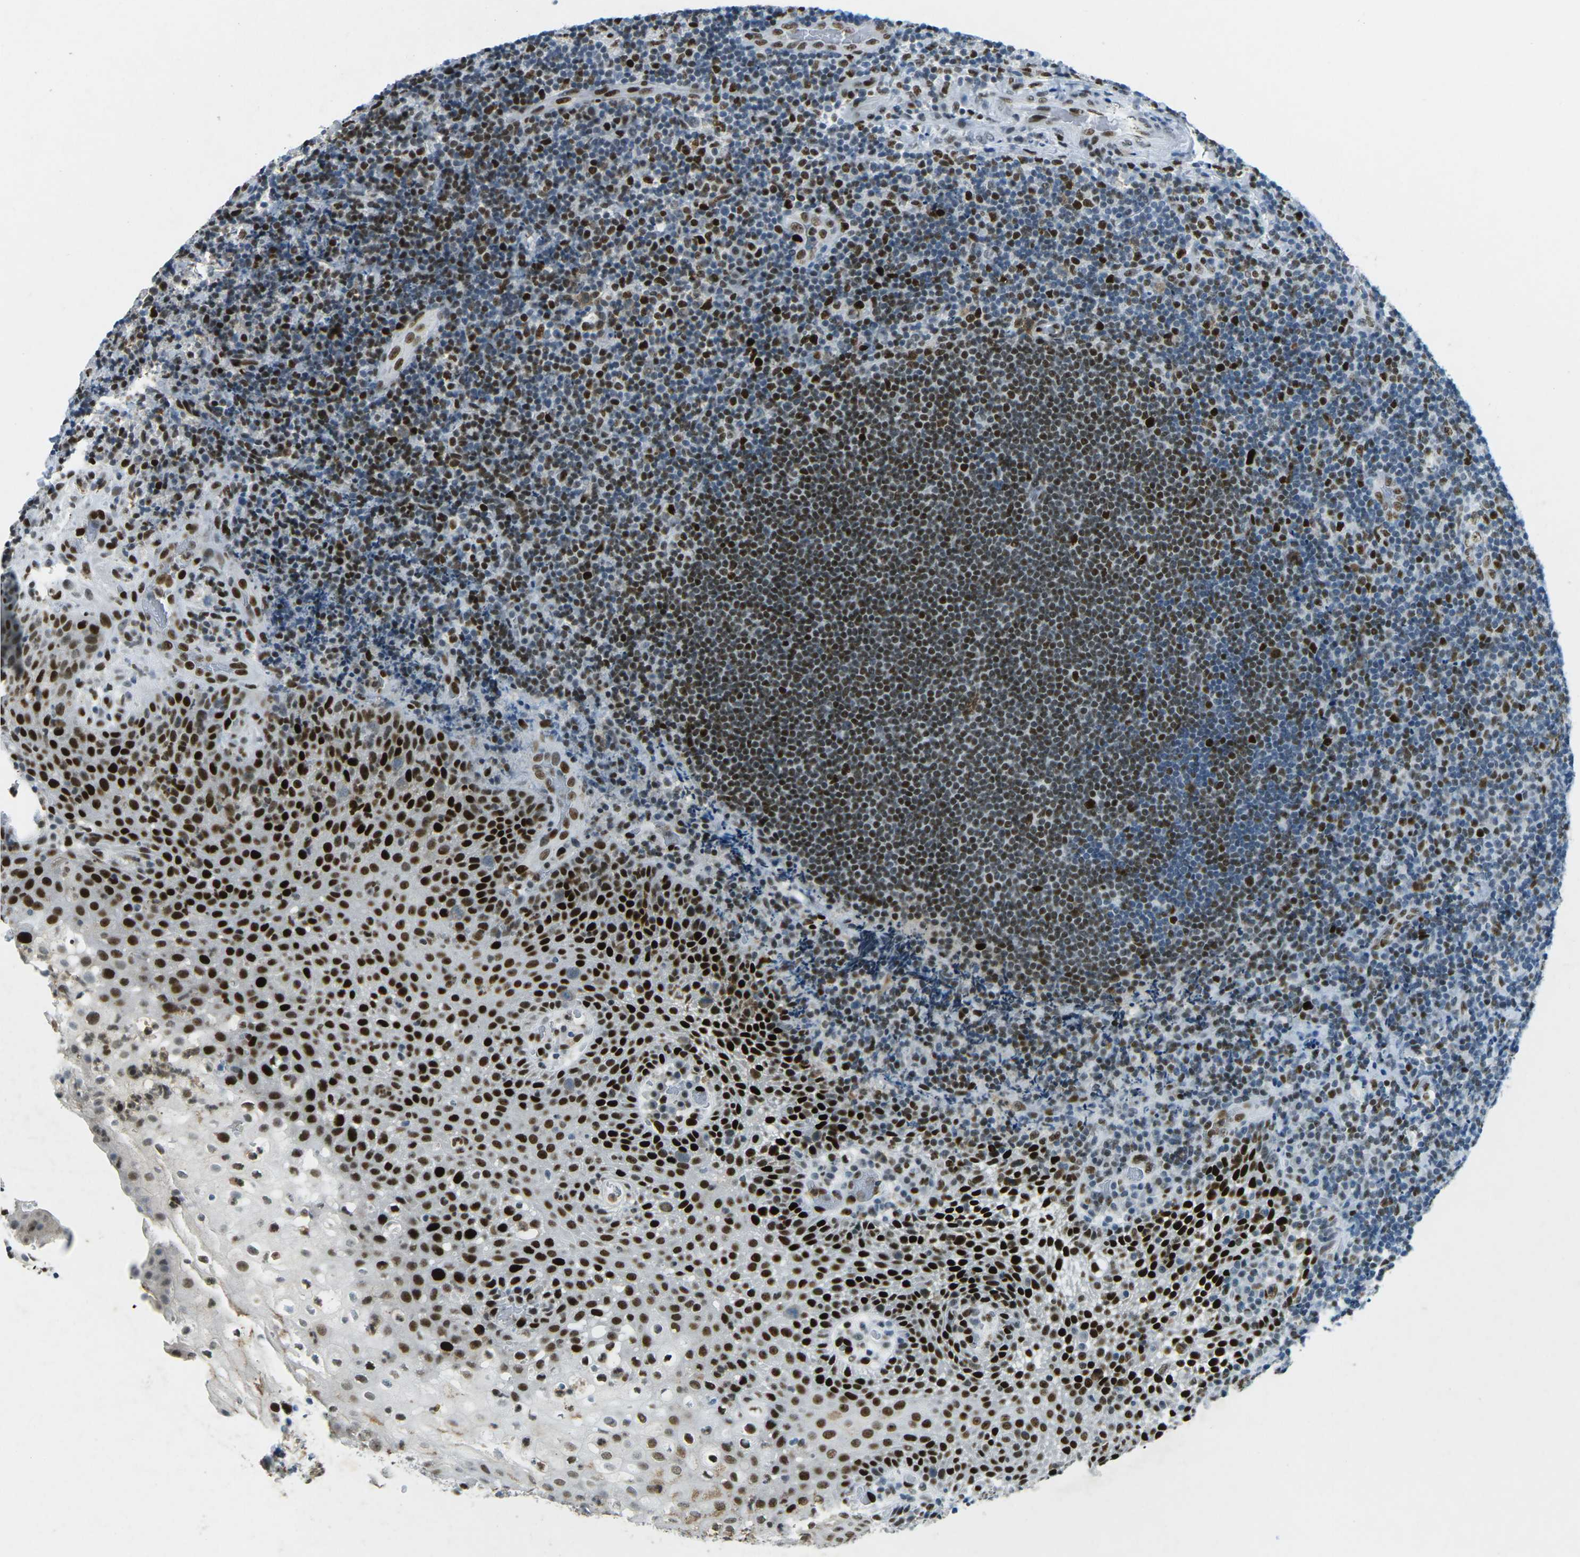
{"staining": {"intensity": "strong", "quantity": ">75%", "location": "nuclear"}, "tissue": "lymphoma", "cell_type": "Tumor cells", "image_type": "cancer", "snomed": [{"axis": "morphology", "description": "Malignant lymphoma, non-Hodgkin's type, High grade"}, {"axis": "topography", "description": "Tonsil"}], "caption": "High-grade malignant lymphoma, non-Hodgkin's type stained with a protein marker exhibits strong staining in tumor cells.", "gene": "RB1", "patient": {"sex": "female", "age": 36}}